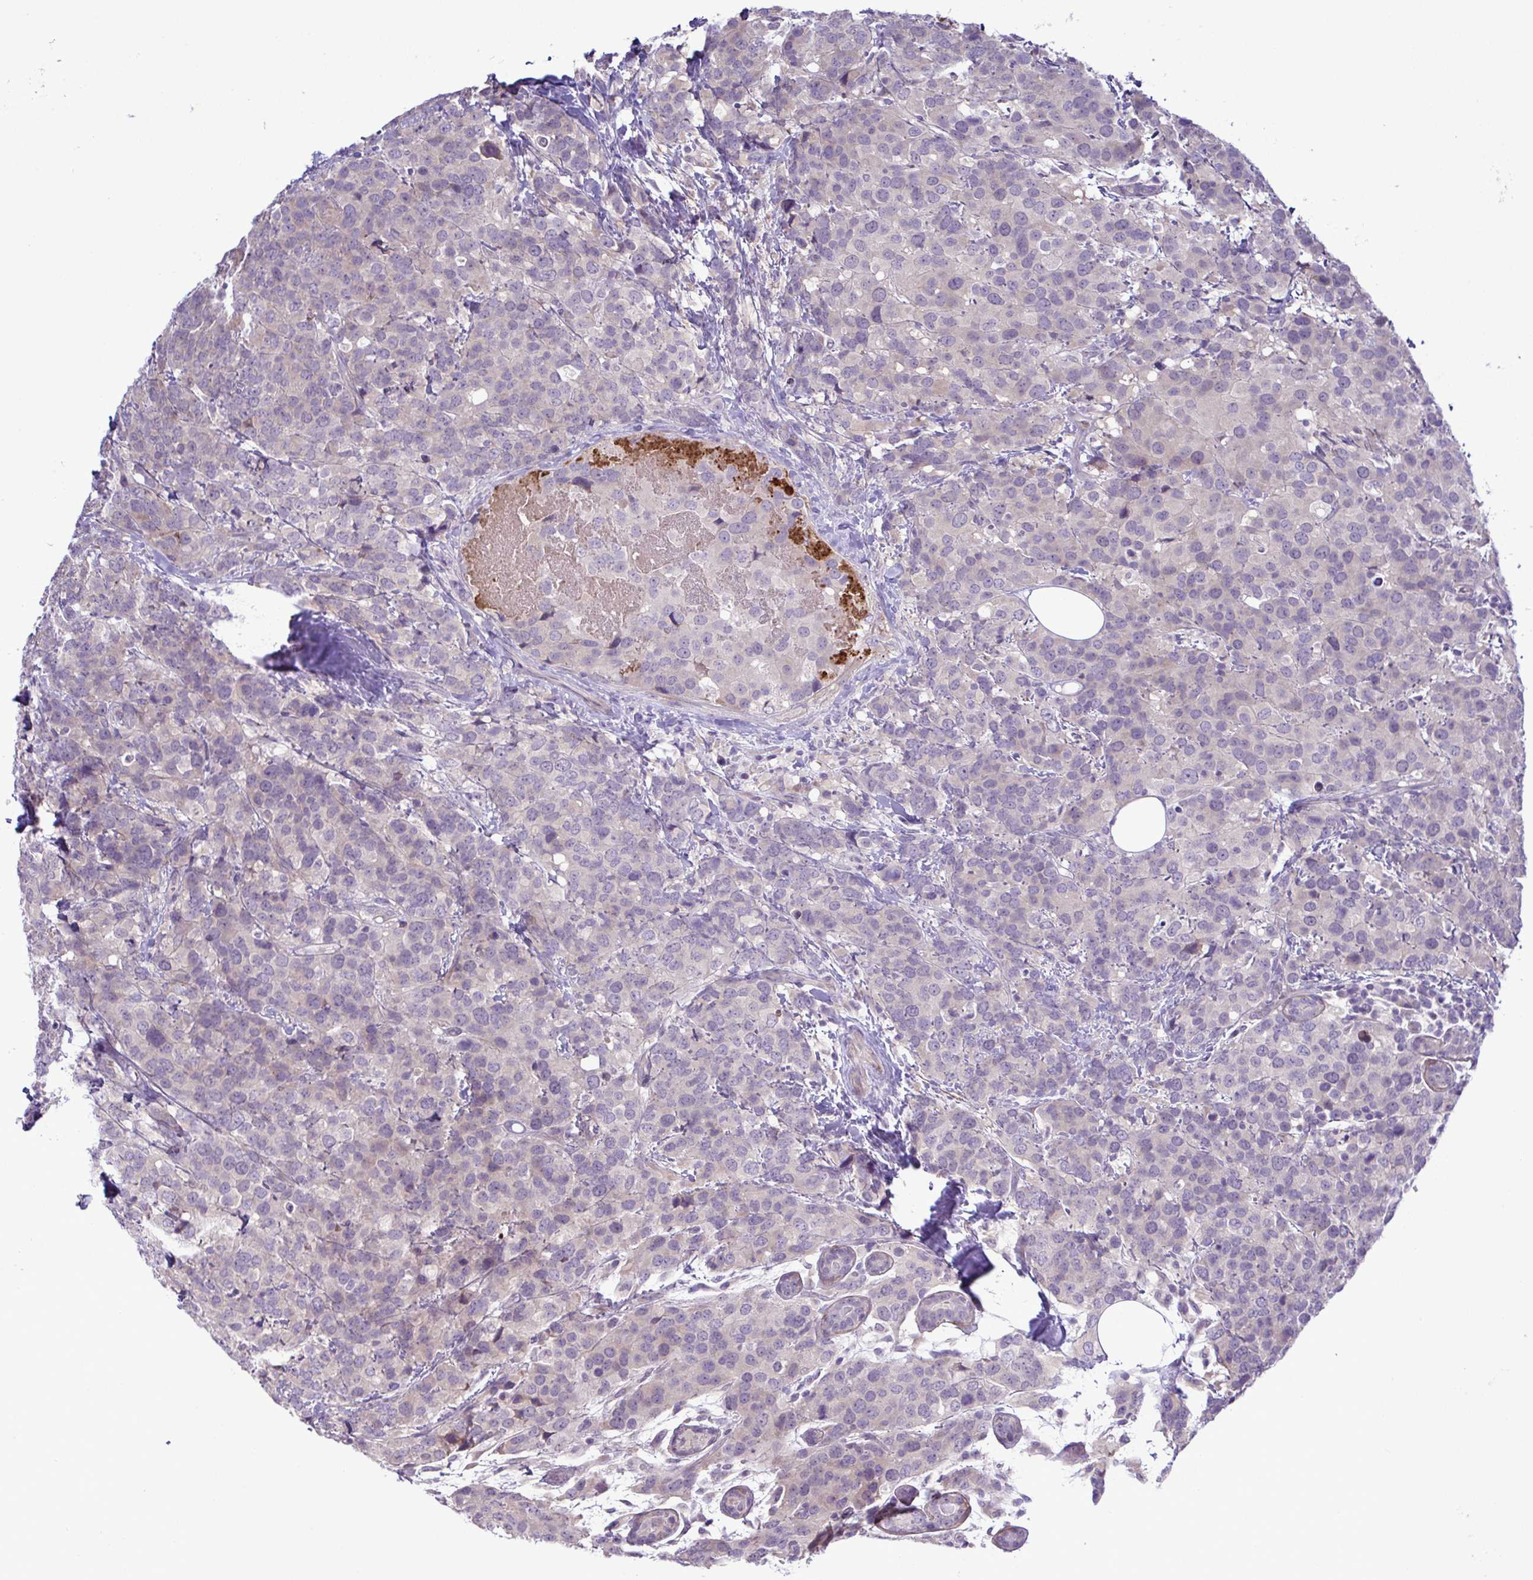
{"staining": {"intensity": "negative", "quantity": "none", "location": "none"}, "tissue": "breast cancer", "cell_type": "Tumor cells", "image_type": "cancer", "snomed": [{"axis": "morphology", "description": "Lobular carcinoma"}, {"axis": "topography", "description": "Breast"}], "caption": "Breast lobular carcinoma stained for a protein using IHC displays no positivity tumor cells.", "gene": "SYNPO2L", "patient": {"sex": "female", "age": 59}}